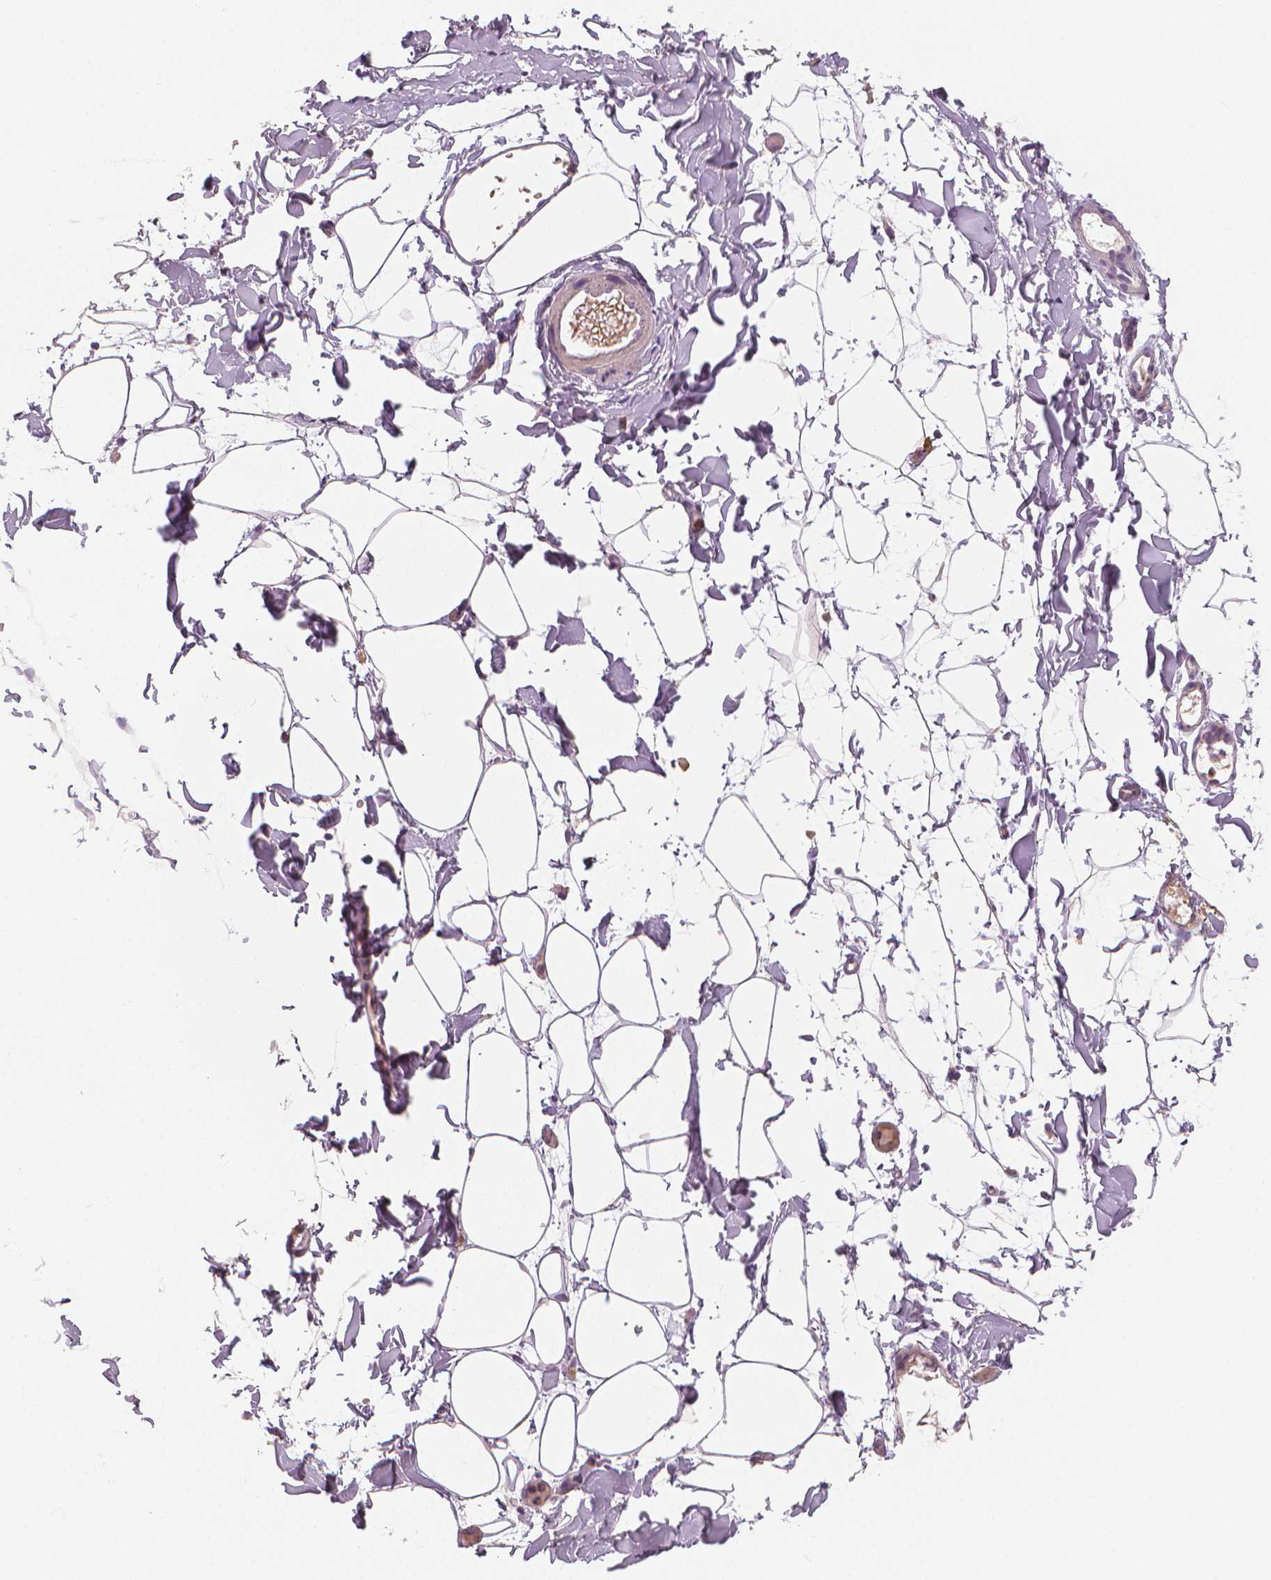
{"staining": {"intensity": "negative", "quantity": "none", "location": "none"}, "tissue": "adipose tissue", "cell_type": "Adipocytes", "image_type": "normal", "snomed": [{"axis": "morphology", "description": "Normal tissue, NOS"}, {"axis": "topography", "description": "Gallbladder"}, {"axis": "topography", "description": "Peripheral nerve tissue"}], "caption": "An immunohistochemistry (IHC) micrograph of normal adipose tissue is shown. There is no staining in adipocytes of adipose tissue. Brightfield microscopy of immunohistochemistry (IHC) stained with DAB (3,3'-diaminobenzidine) (brown) and hematoxylin (blue), captured at high magnification.", "gene": "RNASE7", "patient": {"sex": "female", "age": 45}}